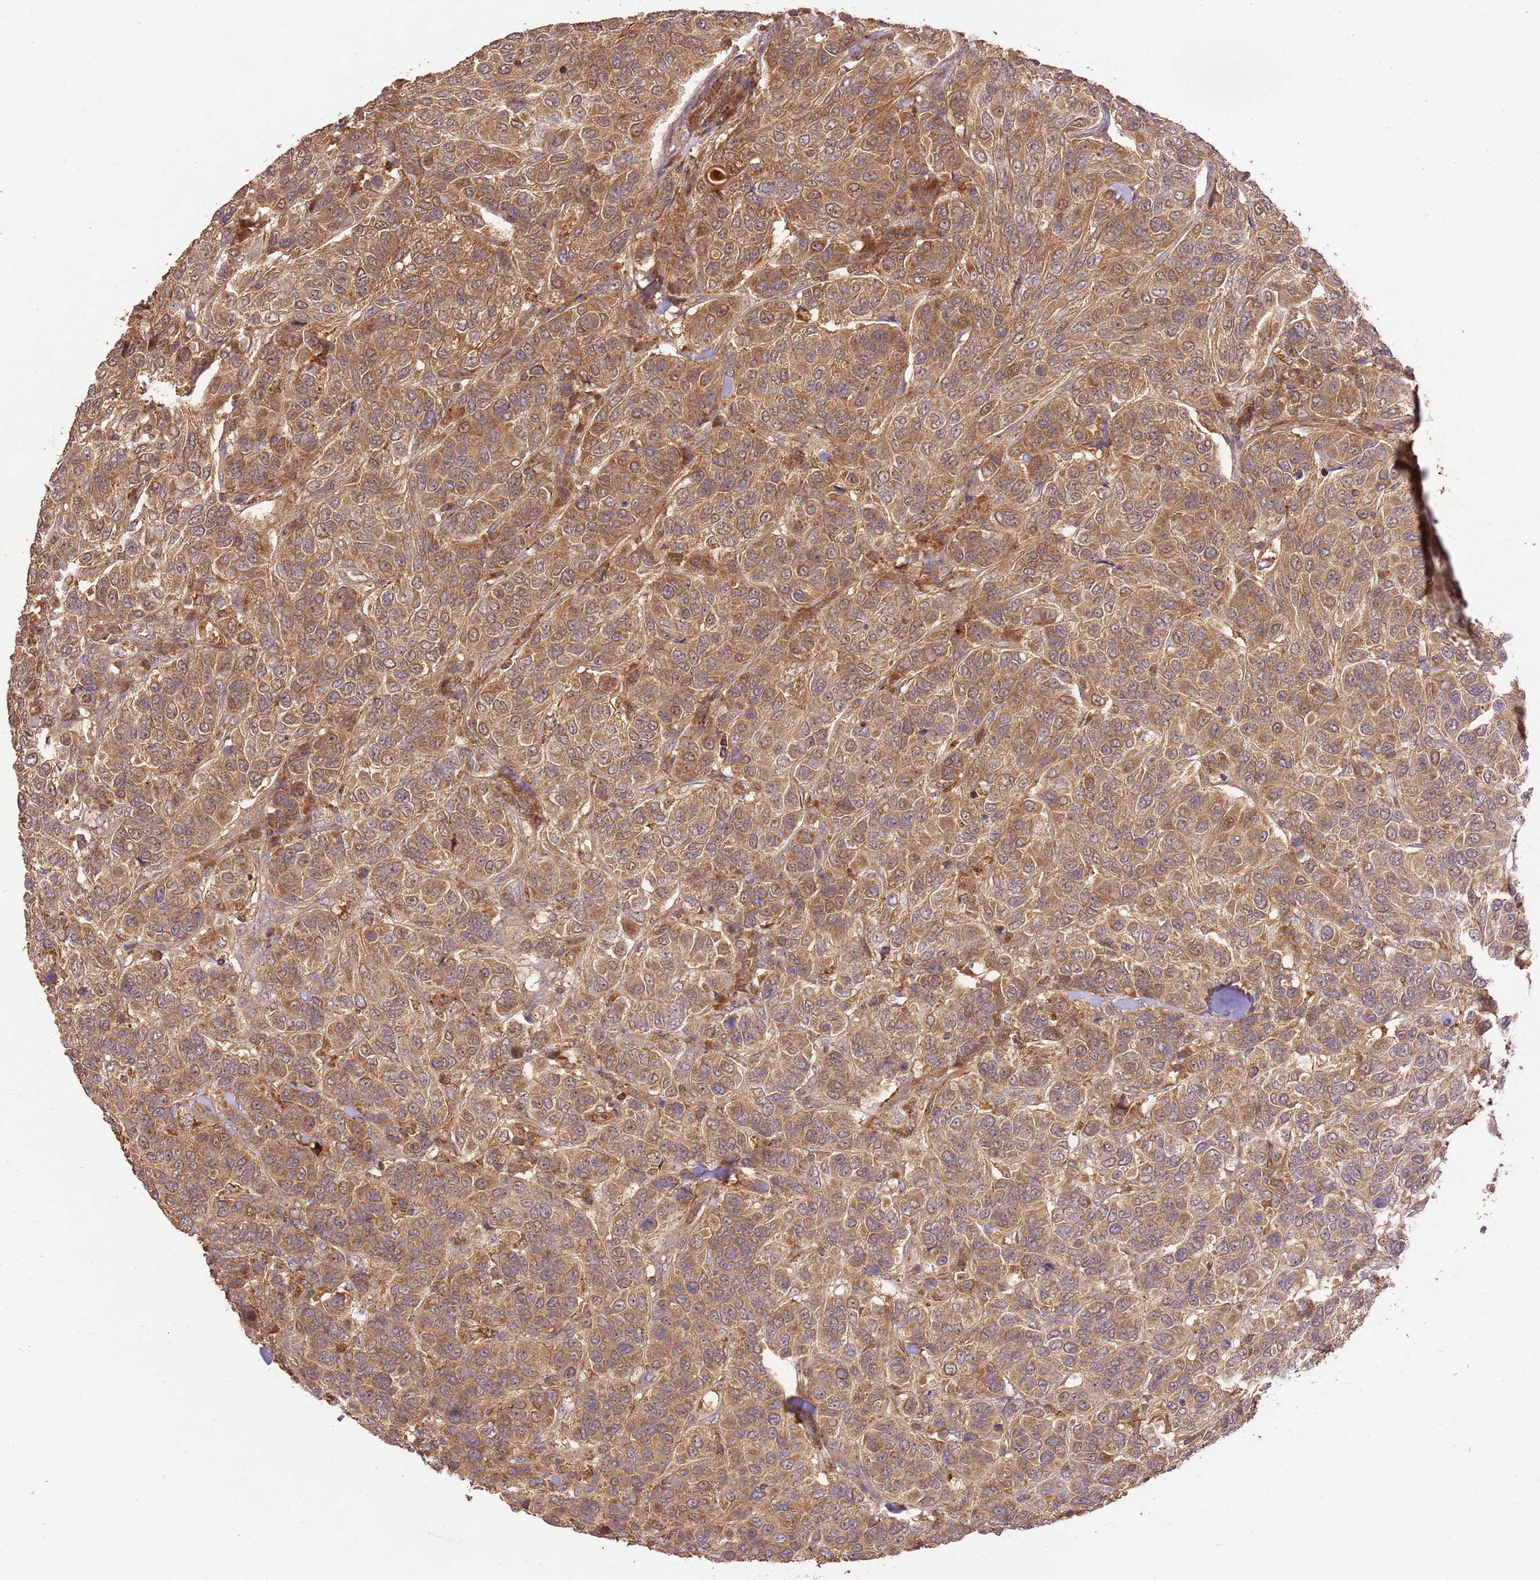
{"staining": {"intensity": "moderate", "quantity": ">75%", "location": "cytoplasmic/membranous"}, "tissue": "breast cancer", "cell_type": "Tumor cells", "image_type": "cancer", "snomed": [{"axis": "morphology", "description": "Duct carcinoma"}, {"axis": "topography", "description": "Breast"}], "caption": "Moderate cytoplasmic/membranous protein staining is seen in approximately >75% of tumor cells in breast cancer.", "gene": "LRRC28", "patient": {"sex": "female", "age": 55}}